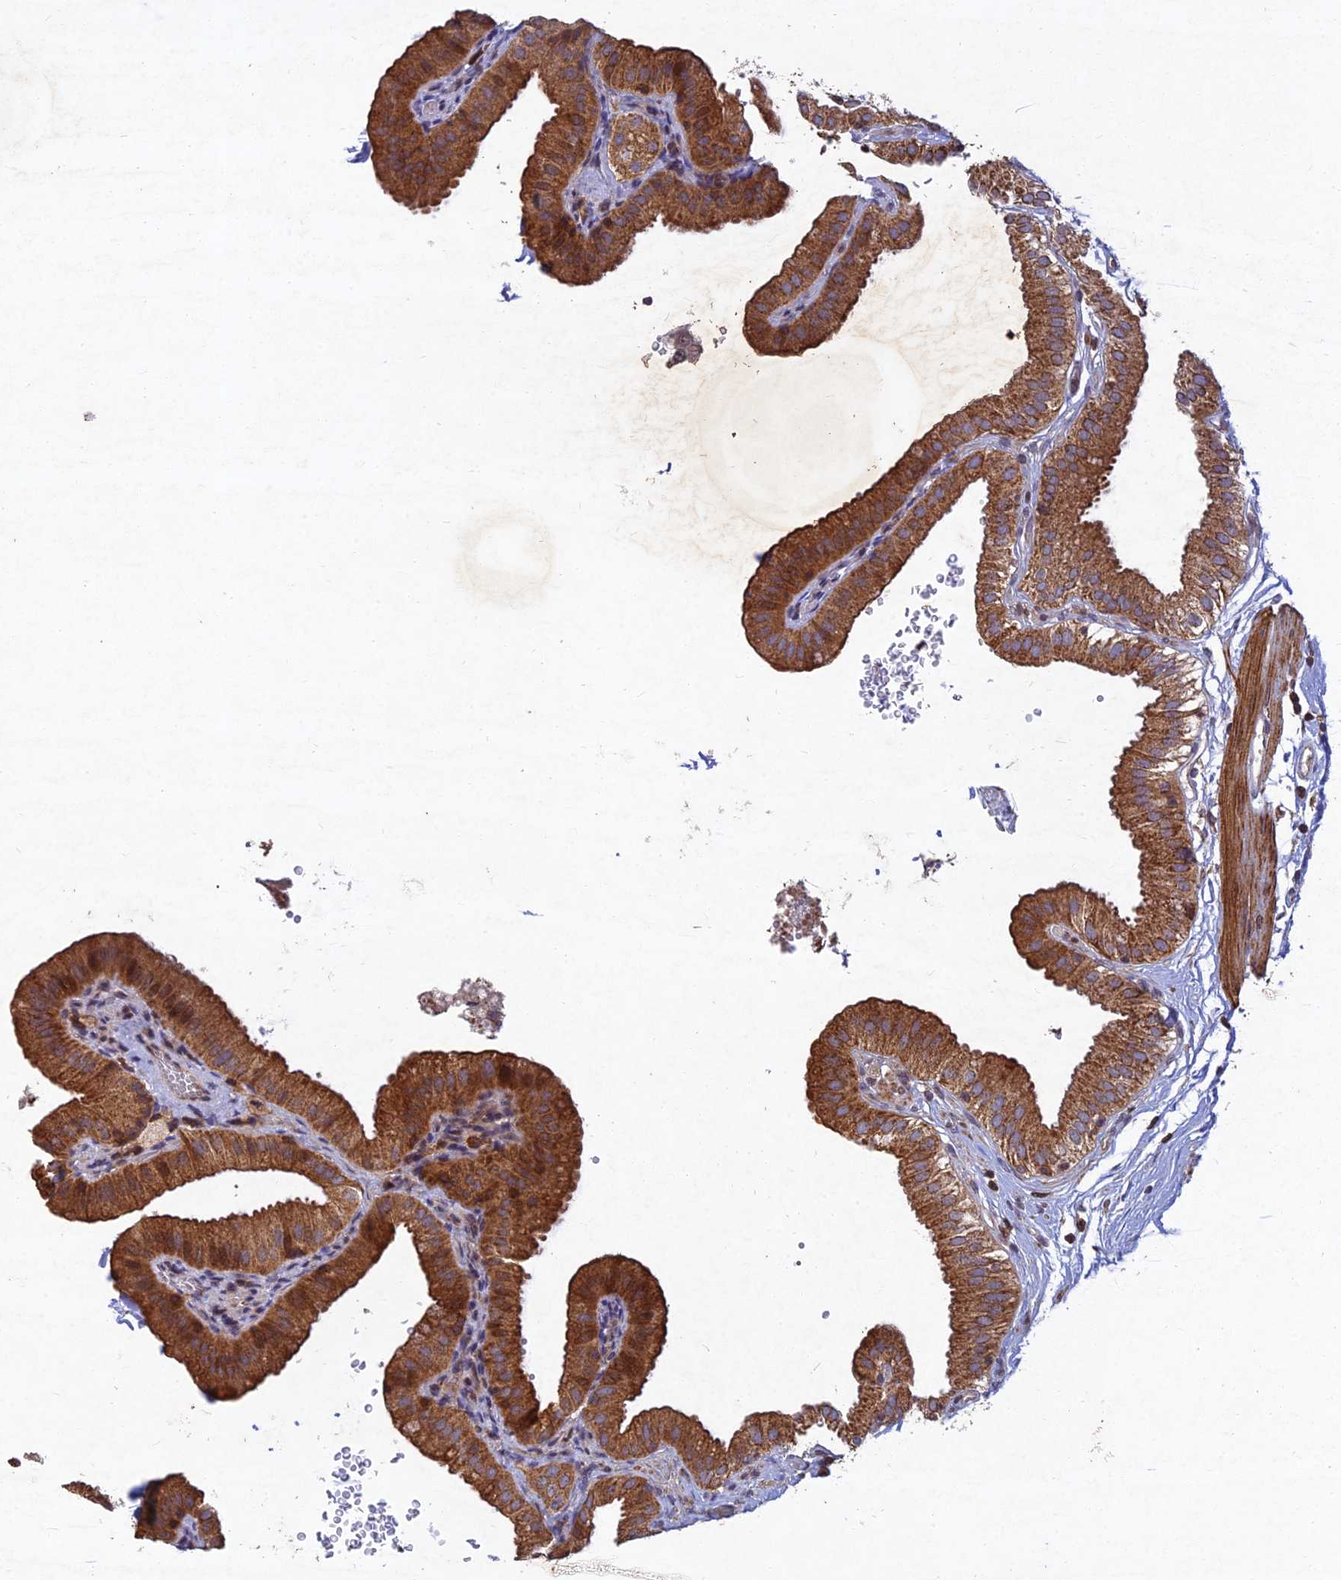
{"staining": {"intensity": "strong", "quantity": ">75%", "location": "cytoplasmic/membranous,nuclear"}, "tissue": "gallbladder", "cell_type": "Glandular cells", "image_type": "normal", "snomed": [{"axis": "morphology", "description": "Normal tissue, NOS"}, {"axis": "topography", "description": "Gallbladder"}], "caption": "IHC (DAB) staining of unremarkable human gallbladder displays strong cytoplasmic/membranous,nuclear protein positivity in about >75% of glandular cells. The staining is performed using DAB (3,3'-diaminobenzidine) brown chromogen to label protein expression. The nuclei are counter-stained blue using hematoxylin.", "gene": "RELCH", "patient": {"sex": "female", "age": 61}}